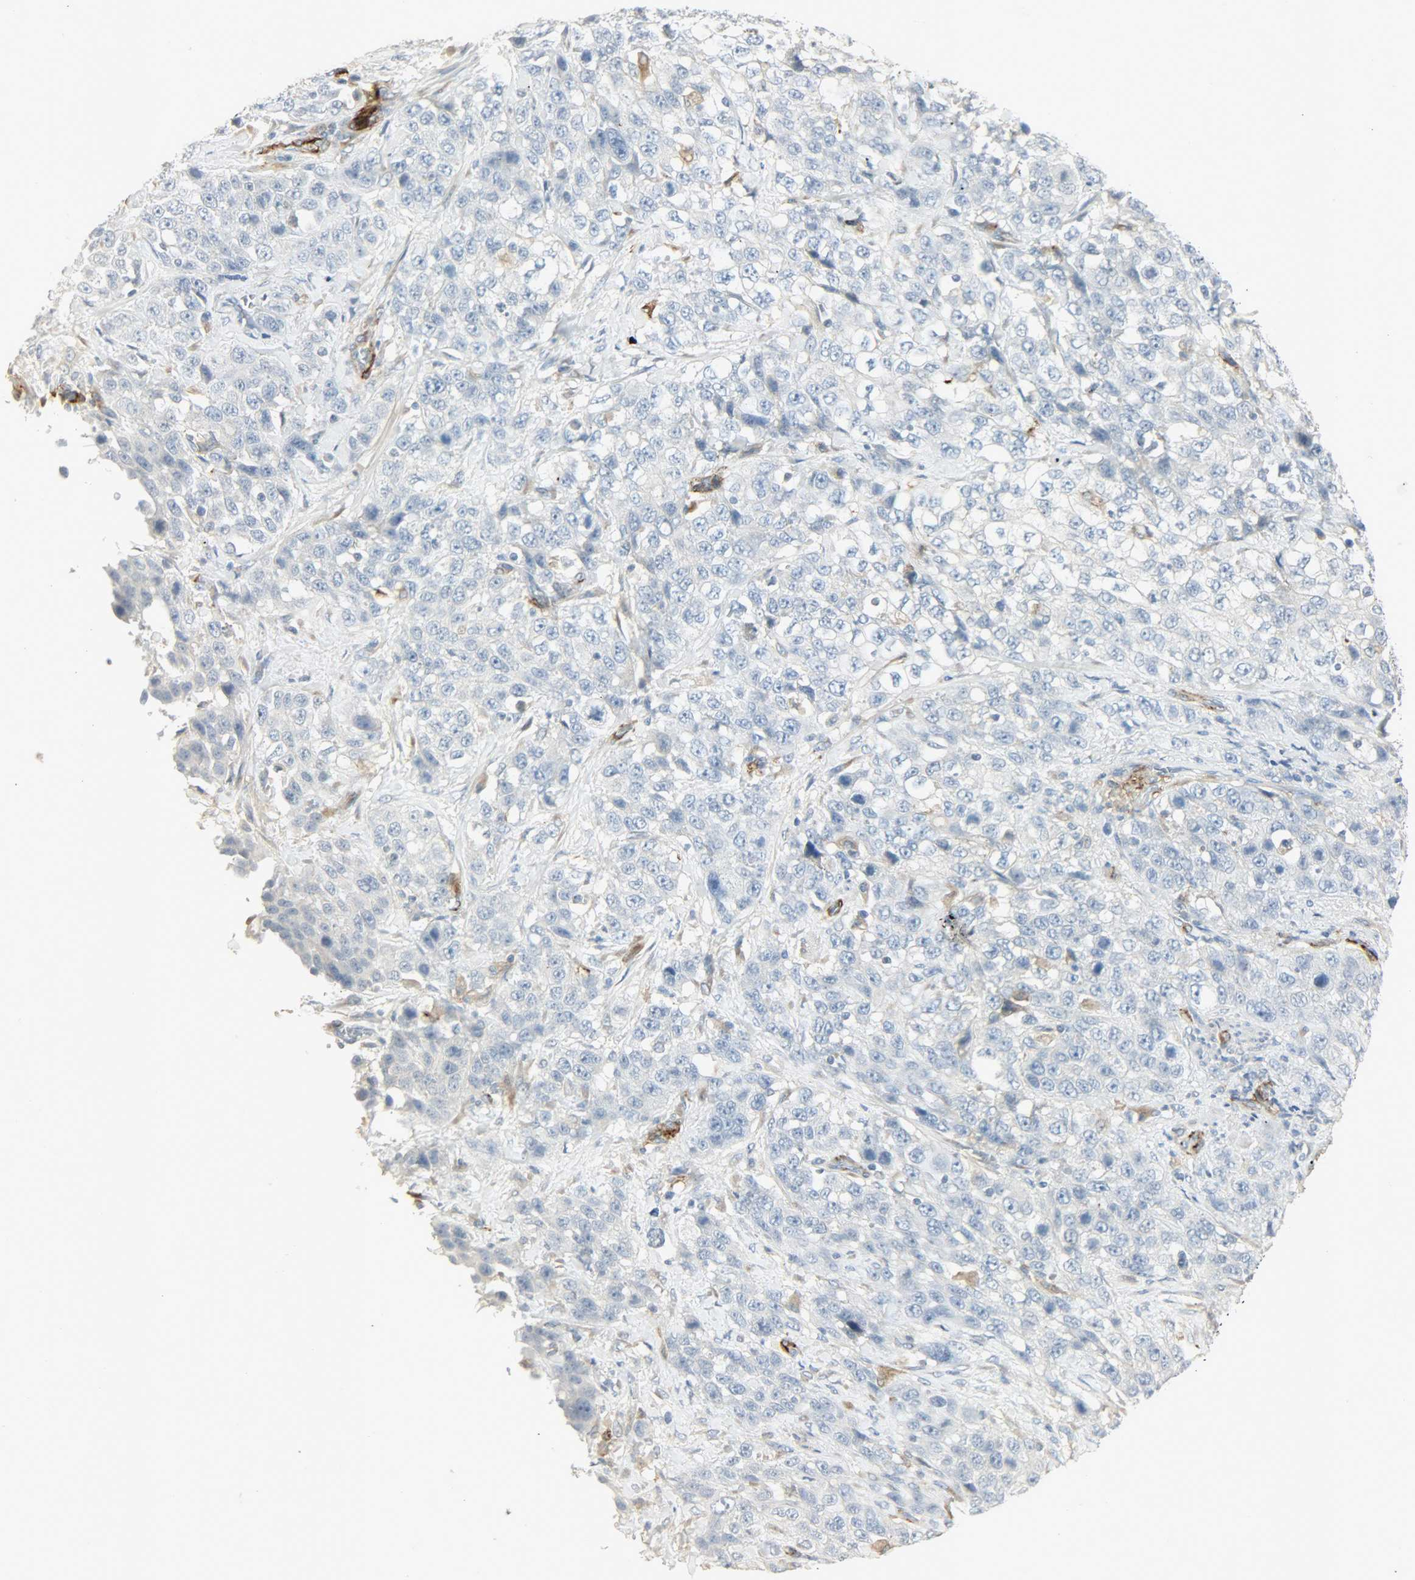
{"staining": {"intensity": "negative", "quantity": "none", "location": "none"}, "tissue": "stomach cancer", "cell_type": "Tumor cells", "image_type": "cancer", "snomed": [{"axis": "morphology", "description": "Normal tissue, NOS"}, {"axis": "morphology", "description": "Adenocarcinoma, NOS"}, {"axis": "topography", "description": "Stomach"}], "caption": "Tumor cells are negative for protein expression in human stomach adenocarcinoma.", "gene": "ENPEP", "patient": {"sex": "male", "age": 48}}